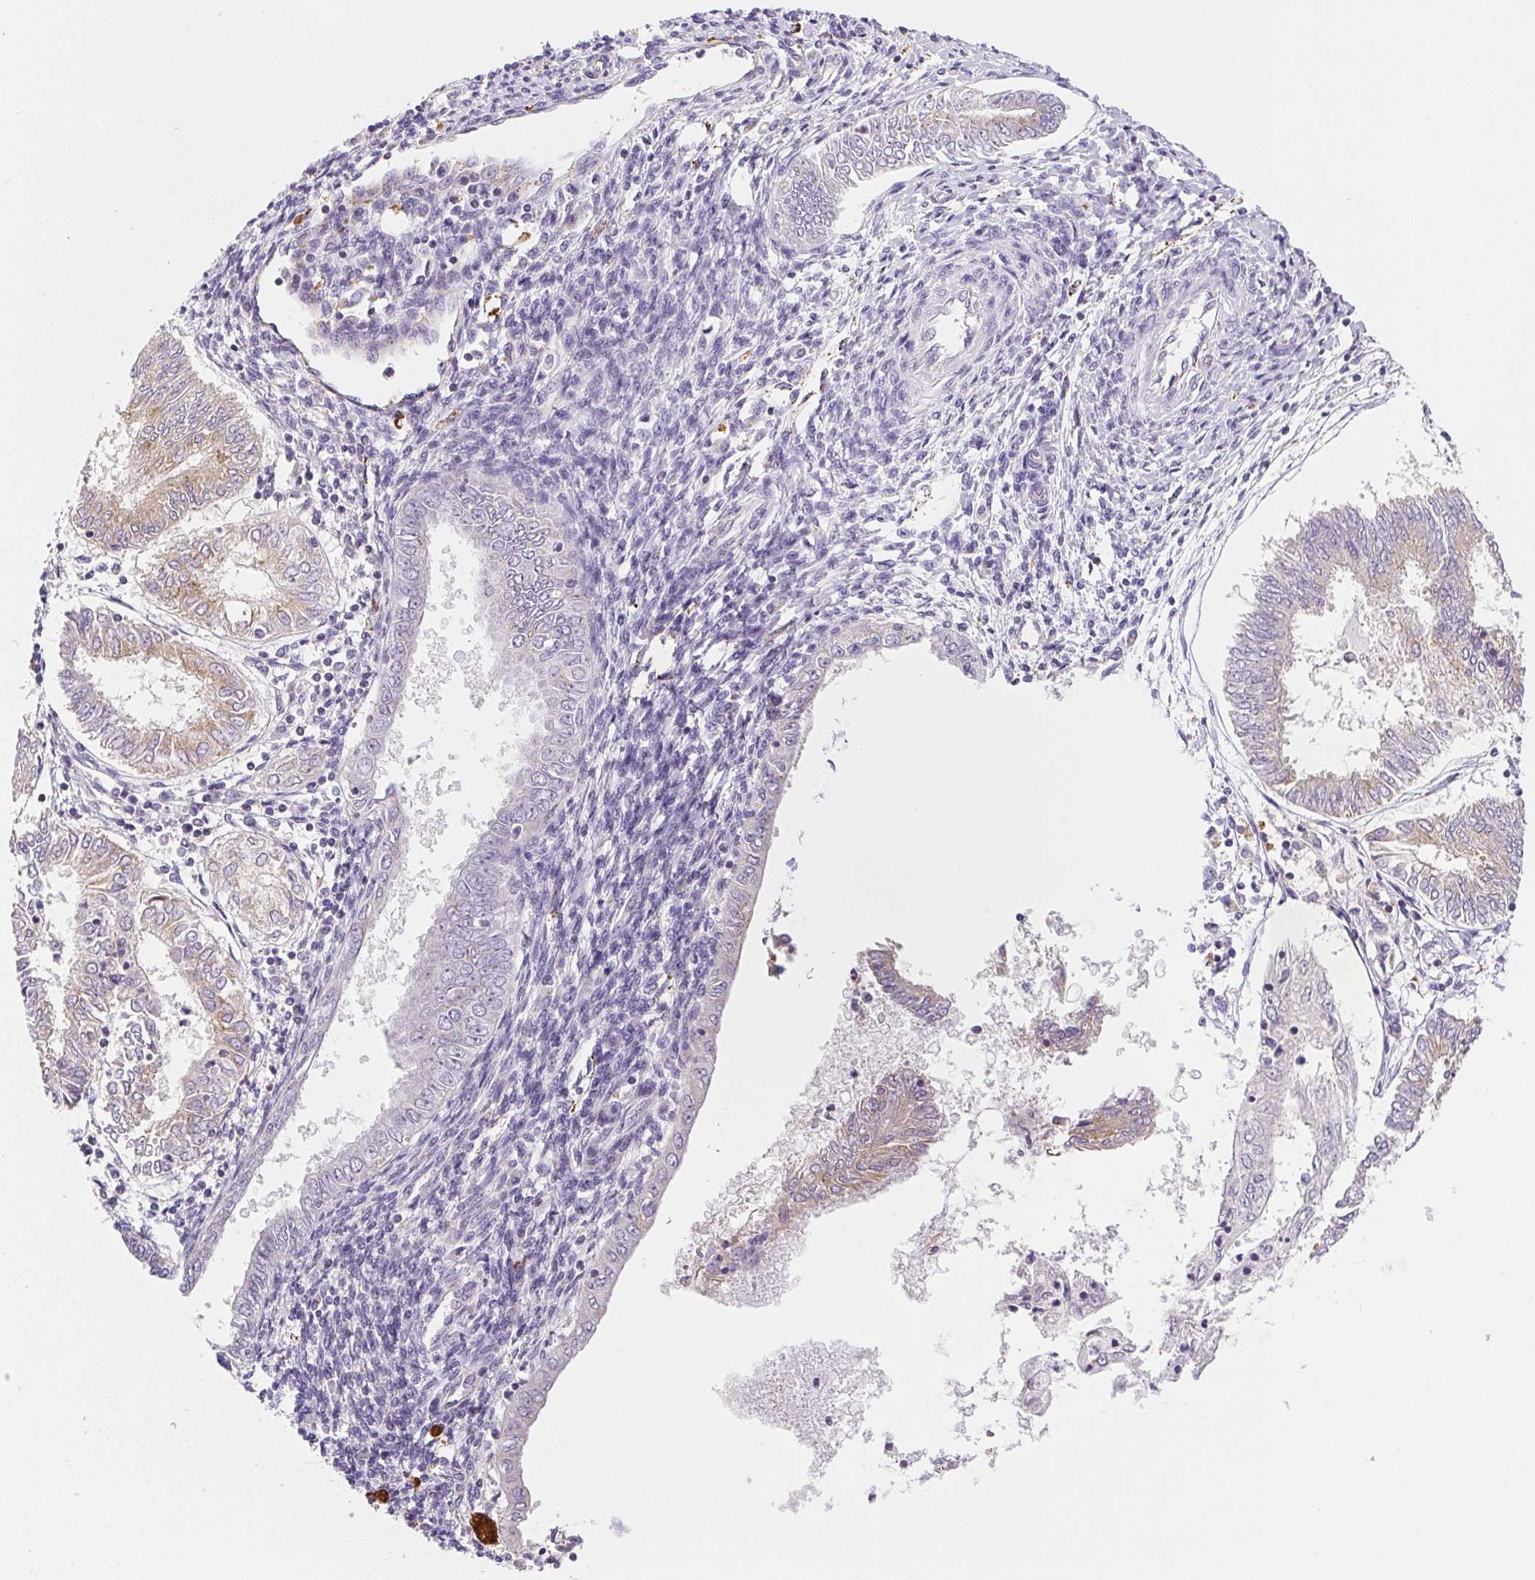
{"staining": {"intensity": "weak", "quantity": "<25%", "location": "cytoplasmic/membranous"}, "tissue": "endometrial cancer", "cell_type": "Tumor cells", "image_type": "cancer", "snomed": [{"axis": "morphology", "description": "Adenocarcinoma, NOS"}, {"axis": "topography", "description": "Endometrium"}], "caption": "Human endometrial cancer stained for a protein using immunohistochemistry (IHC) exhibits no staining in tumor cells.", "gene": "LIPA", "patient": {"sex": "female", "age": 68}}